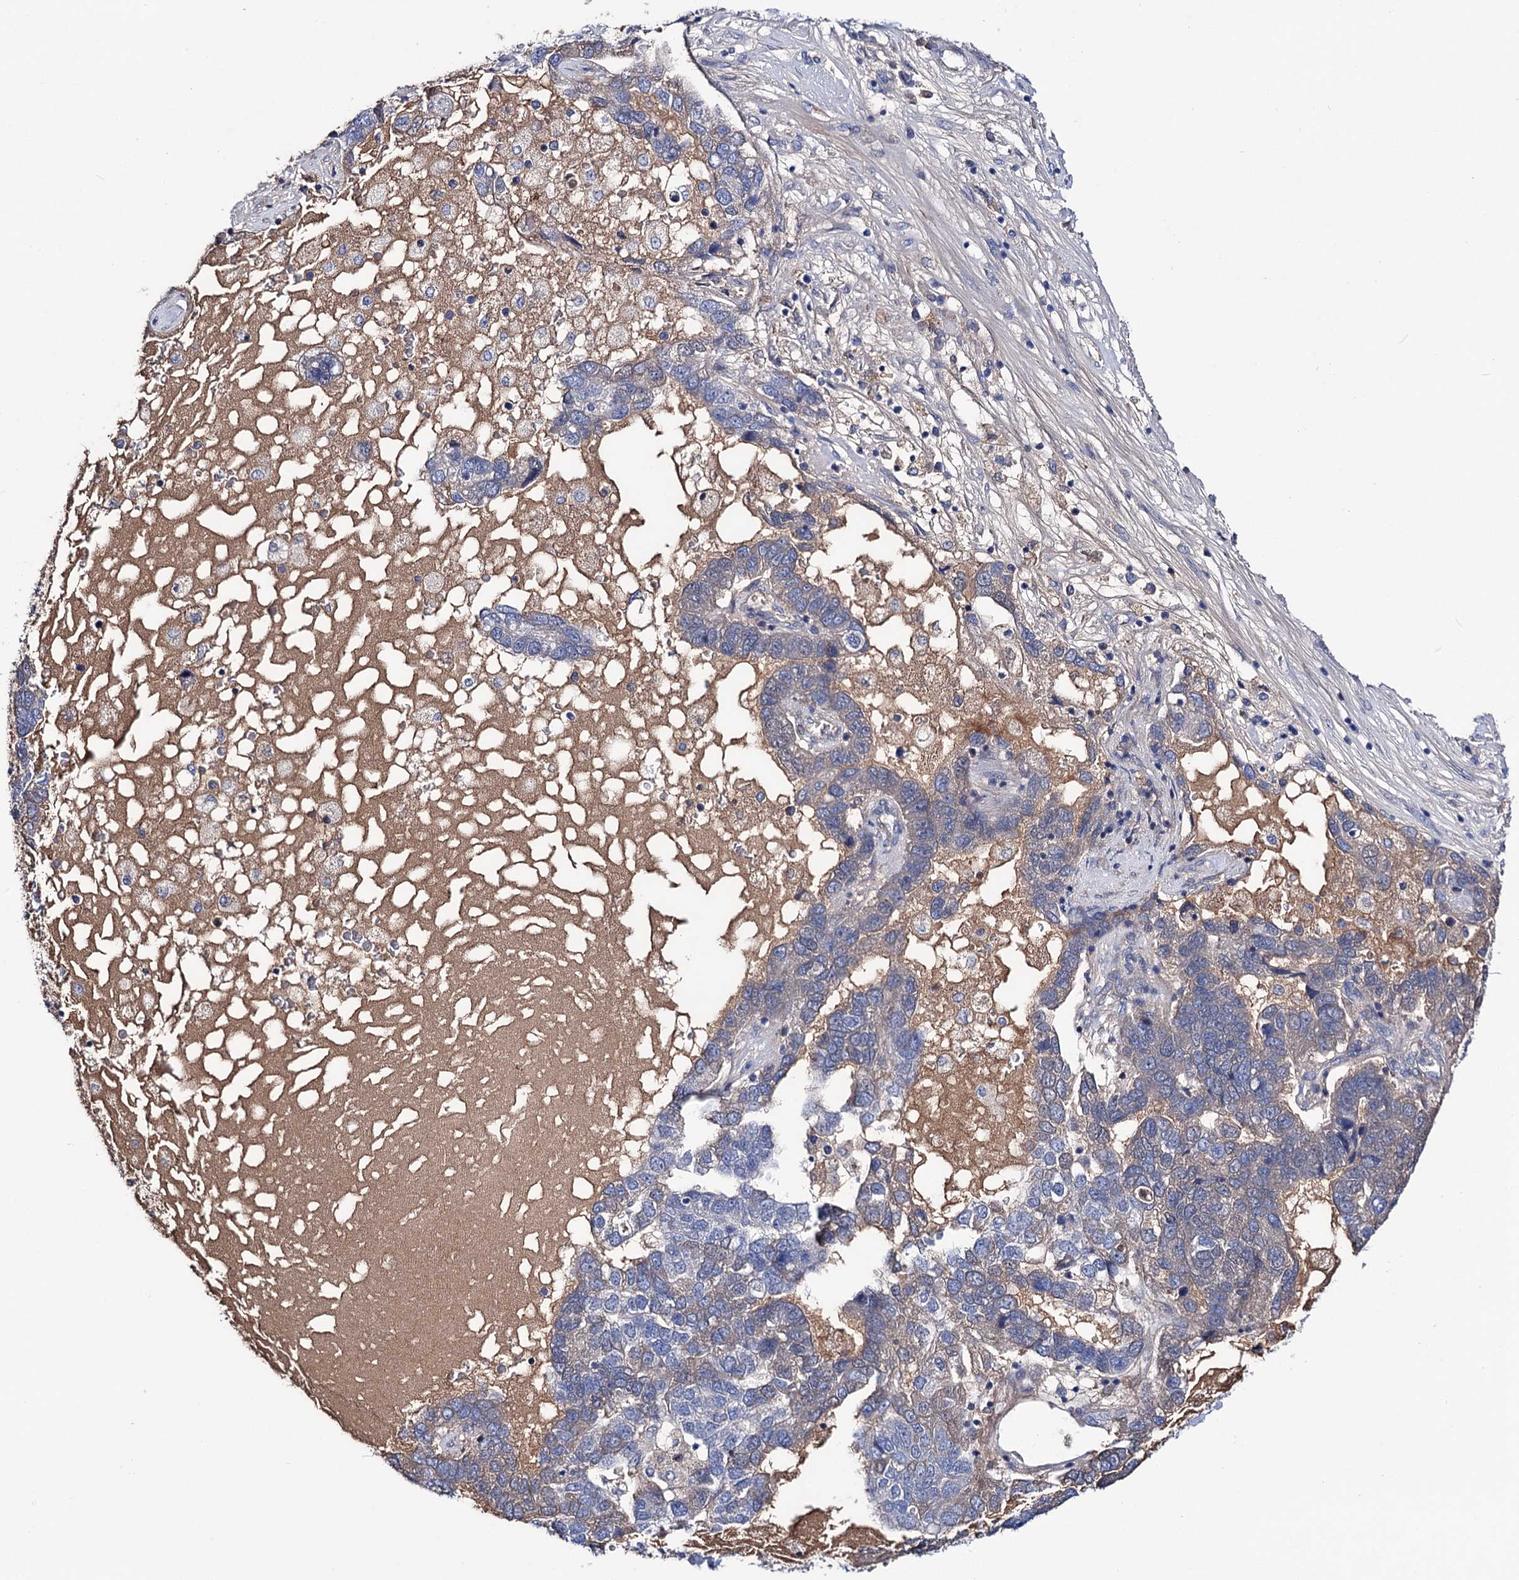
{"staining": {"intensity": "weak", "quantity": "<25%", "location": "cytoplasmic/membranous"}, "tissue": "pancreatic cancer", "cell_type": "Tumor cells", "image_type": "cancer", "snomed": [{"axis": "morphology", "description": "Adenocarcinoma, NOS"}, {"axis": "topography", "description": "Pancreas"}], "caption": "Protein analysis of adenocarcinoma (pancreatic) reveals no significant expression in tumor cells.", "gene": "PPP1R32", "patient": {"sex": "female", "age": 61}}